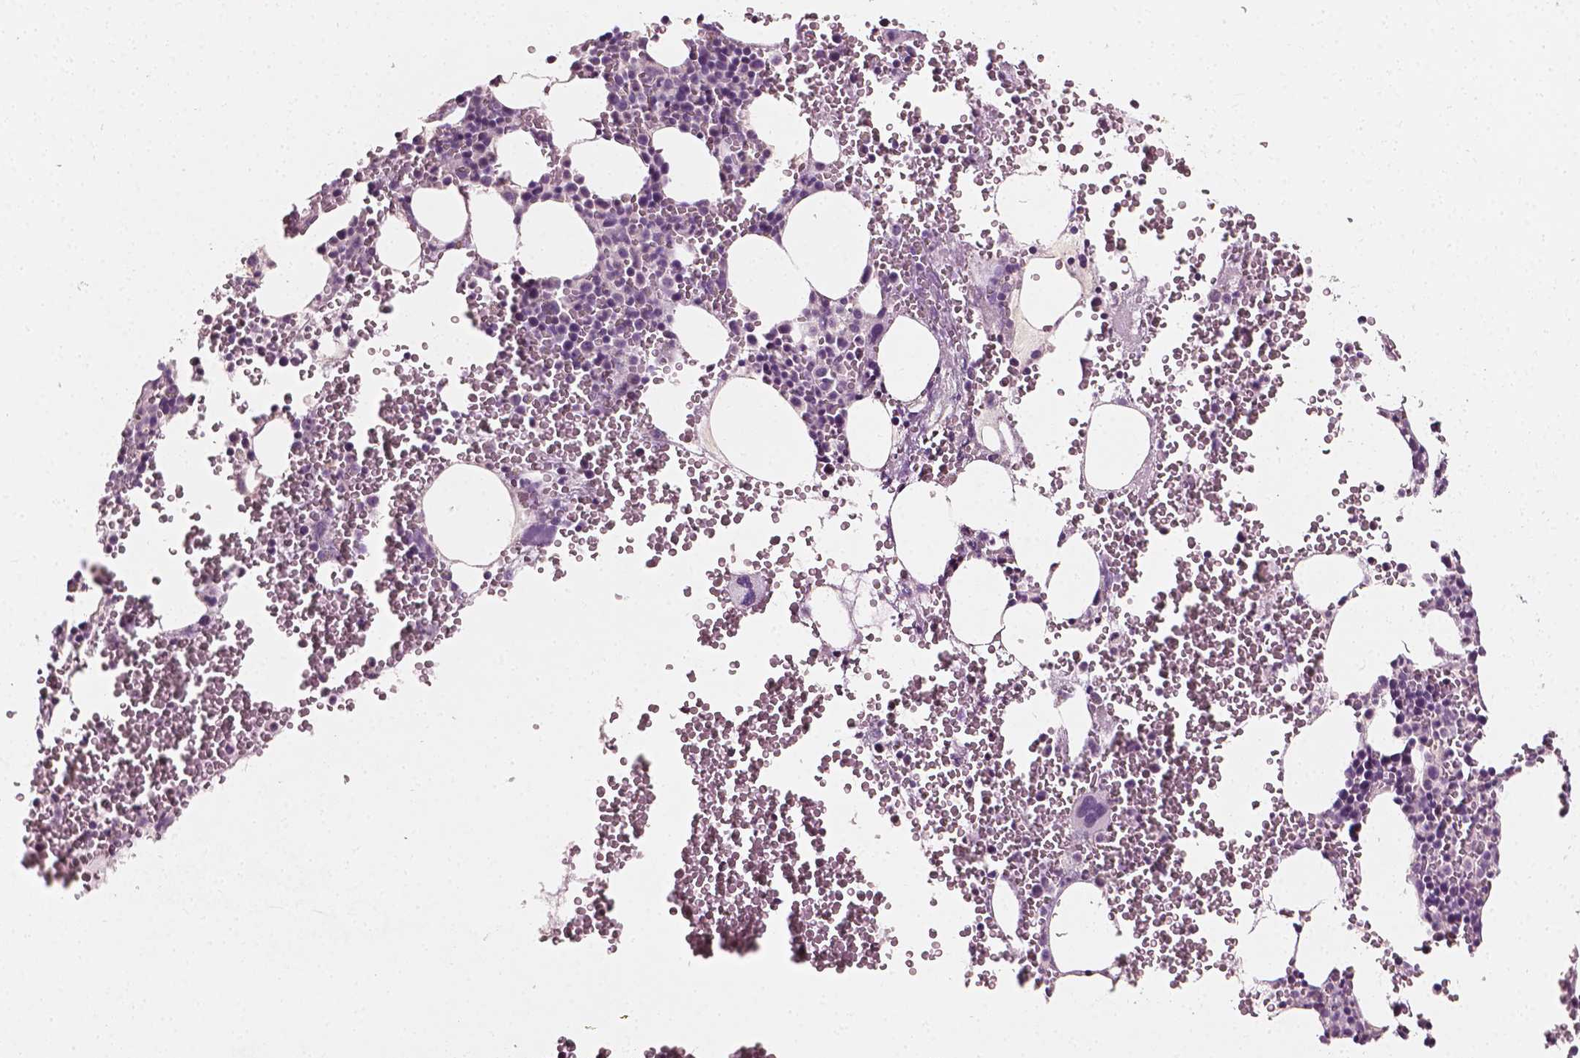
{"staining": {"intensity": "negative", "quantity": "none", "location": "none"}, "tissue": "bone marrow", "cell_type": "Hematopoietic cells", "image_type": "normal", "snomed": [{"axis": "morphology", "description": "Normal tissue, NOS"}, {"axis": "topography", "description": "Bone marrow"}], "caption": "DAB immunohistochemical staining of unremarkable human bone marrow demonstrates no significant positivity in hematopoietic cells. (DAB immunohistochemistry visualized using brightfield microscopy, high magnification).", "gene": "PLA2R1", "patient": {"sex": "male", "age": 82}}